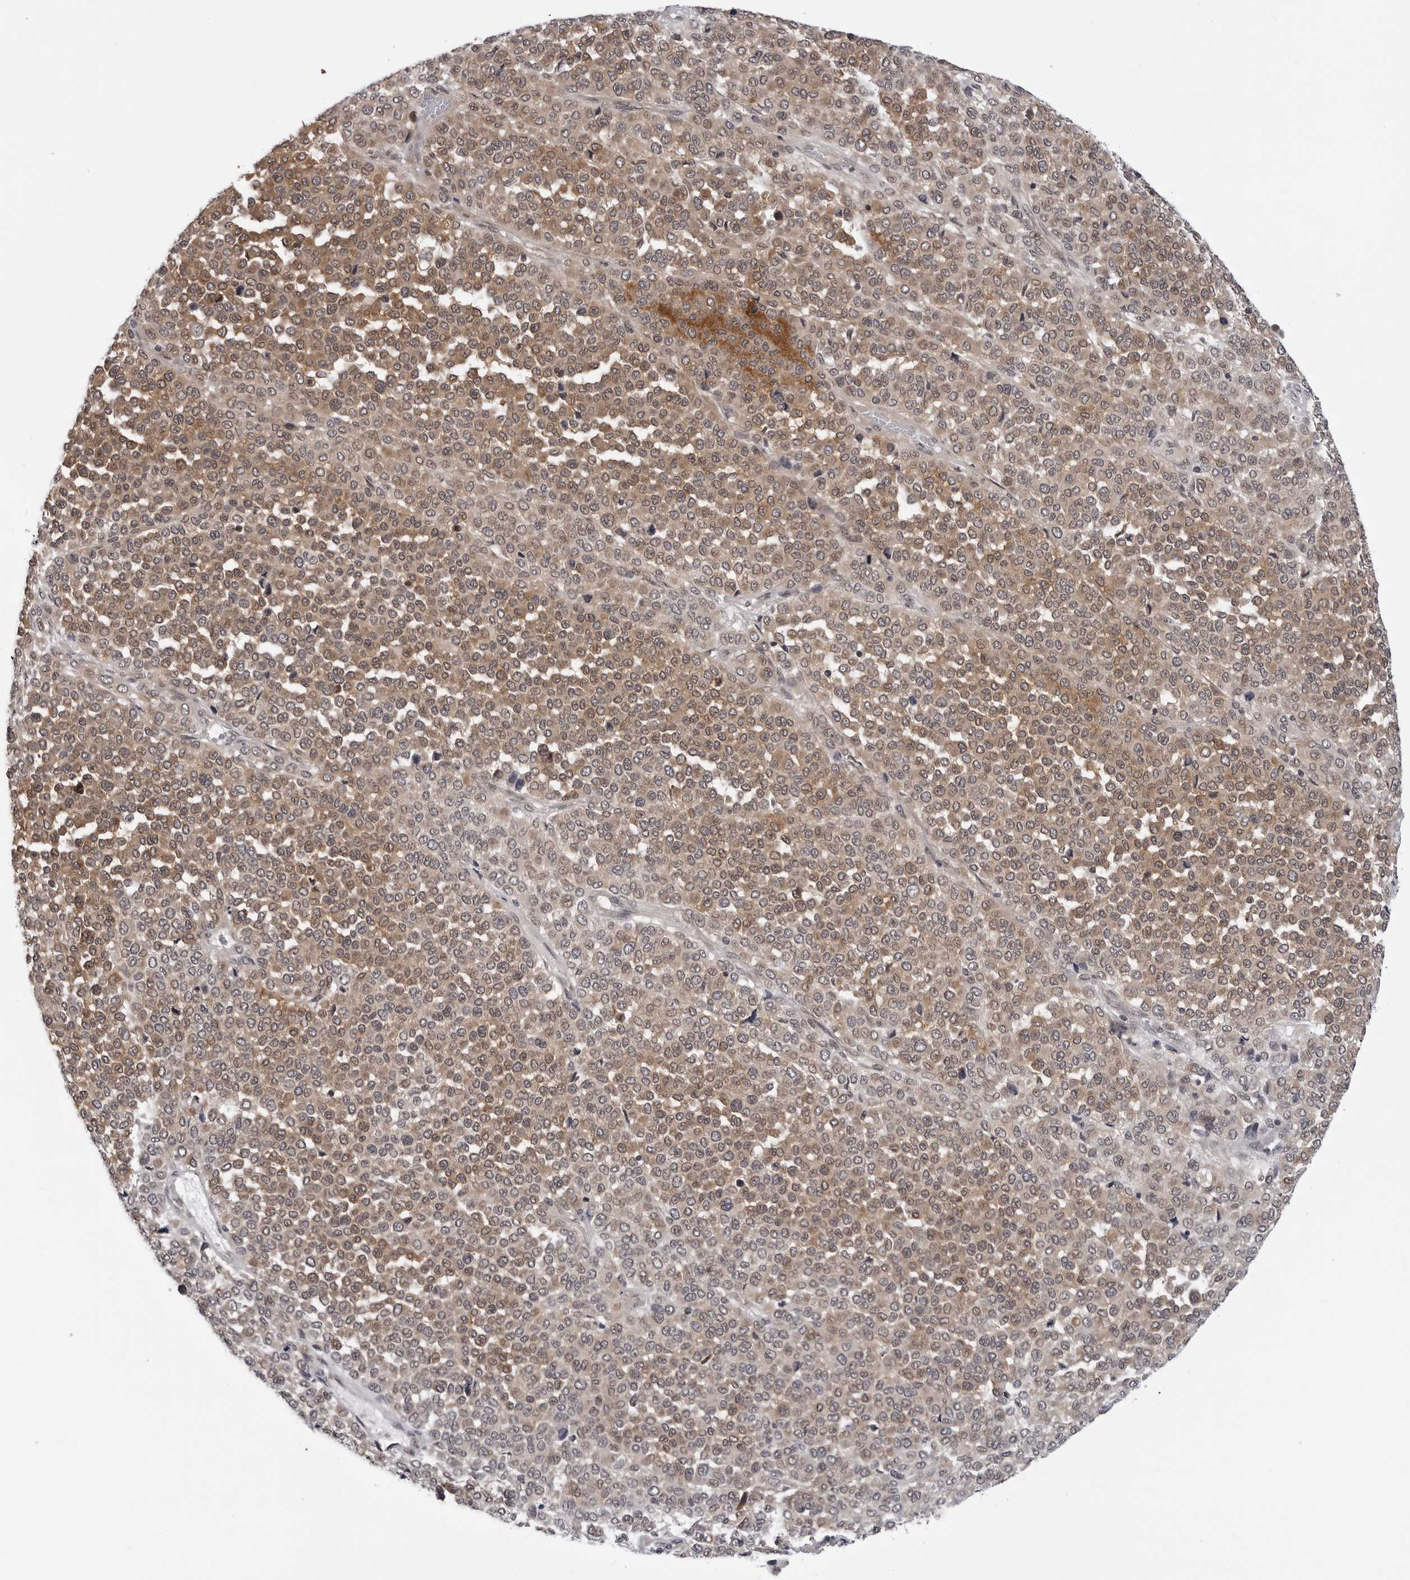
{"staining": {"intensity": "moderate", "quantity": ">75%", "location": "cytoplasmic/membranous"}, "tissue": "melanoma", "cell_type": "Tumor cells", "image_type": "cancer", "snomed": [{"axis": "morphology", "description": "Malignant melanoma, Metastatic site"}, {"axis": "topography", "description": "Pancreas"}], "caption": "There is medium levels of moderate cytoplasmic/membranous staining in tumor cells of melanoma, as demonstrated by immunohistochemical staining (brown color).", "gene": "KIAA1614", "patient": {"sex": "female", "age": 30}}